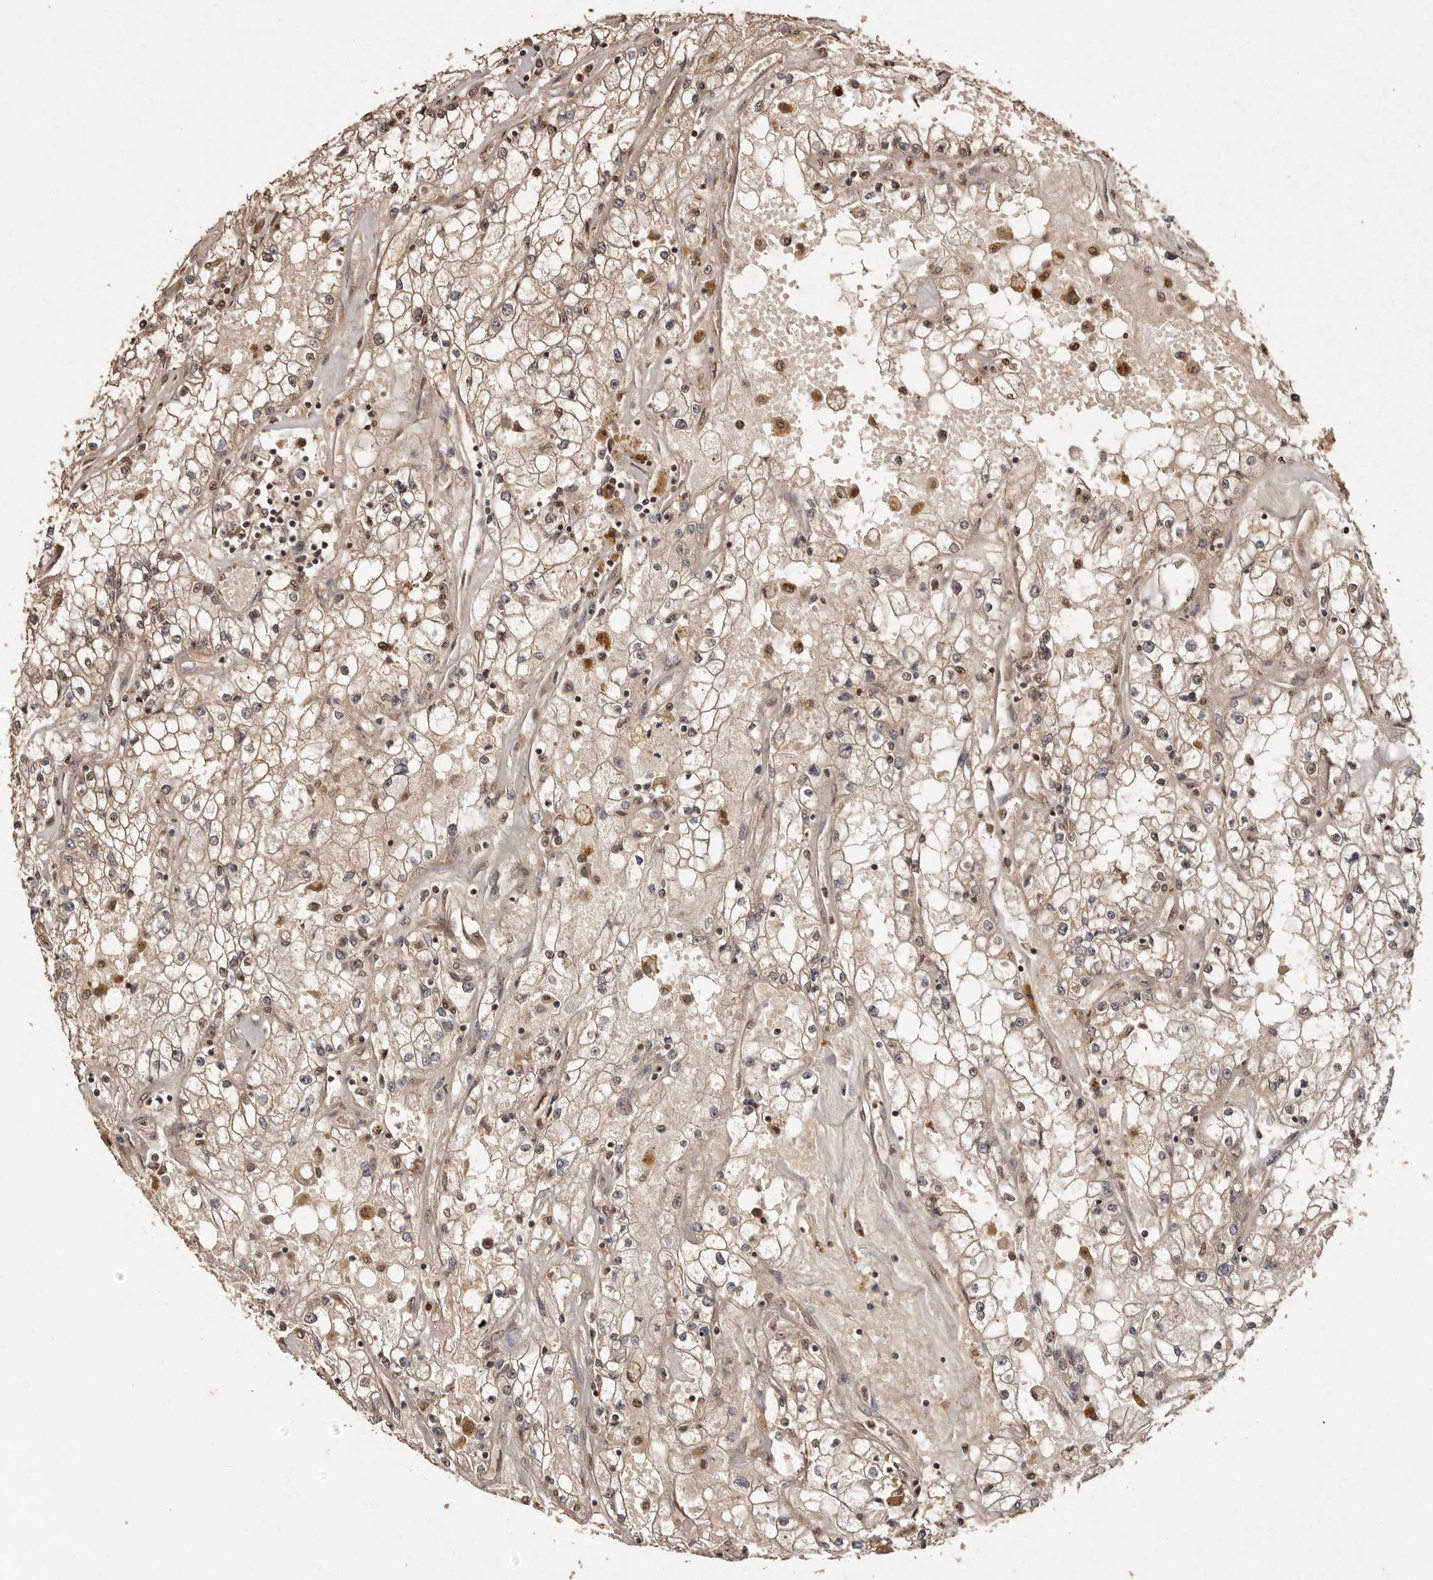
{"staining": {"intensity": "weak", "quantity": ">75%", "location": "cytoplasmic/membranous,nuclear"}, "tissue": "renal cancer", "cell_type": "Tumor cells", "image_type": "cancer", "snomed": [{"axis": "morphology", "description": "Adenocarcinoma, NOS"}, {"axis": "topography", "description": "Kidney"}], "caption": "IHC histopathology image of neoplastic tissue: human renal adenocarcinoma stained using IHC displays low levels of weak protein expression localized specifically in the cytoplasmic/membranous and nuclear of tumor cells, appearing as a cytoplasmic/membranous and nuclear brown color.", "gene": "NOTCH1", "patient": {"sex": "male", "age": 56}}